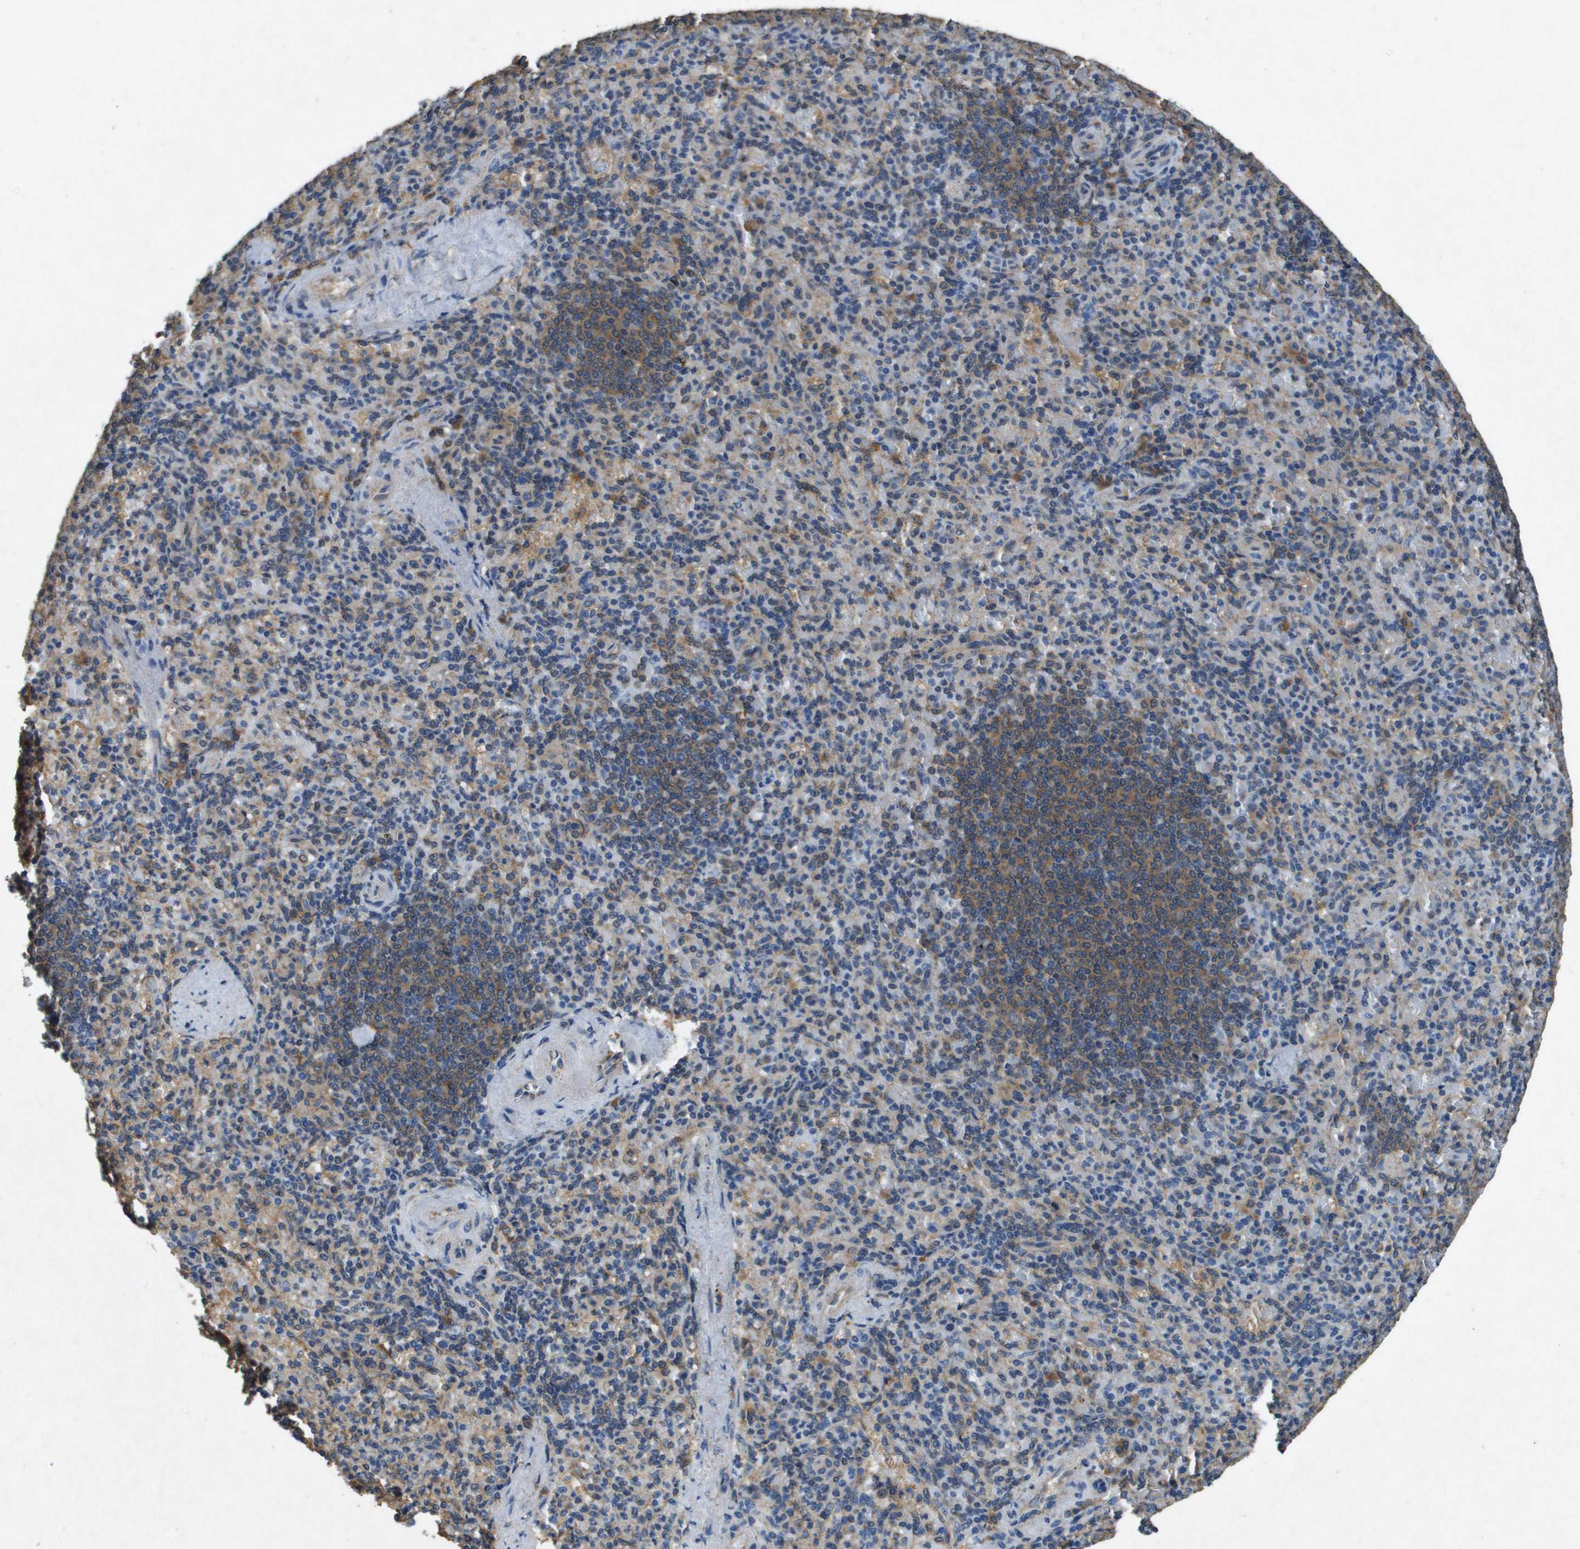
{"staining": {"intensity": "moderate", "quantity": "<25%", "location": "cytoplasmic/membranous"}, "tissue": "spleen", "cell_type": "Cells in red pulp", "image_type": "normal", "snomed": [{"axis": "morphology", "description": "Normal tissue, NOS"}, {"axis": "topography", "description": "Spleen"}], "caption": "Unremarkable spleen was stained to show a protein in brown. There is low levels of moderate cytoplasmic/membranous expression in about <25% of cells in red pulp. (Brightfield microscopy of DAB IHC at high magnification).", "gene": "PTPRT", "patient": {"sex": "female", "age": 74}}